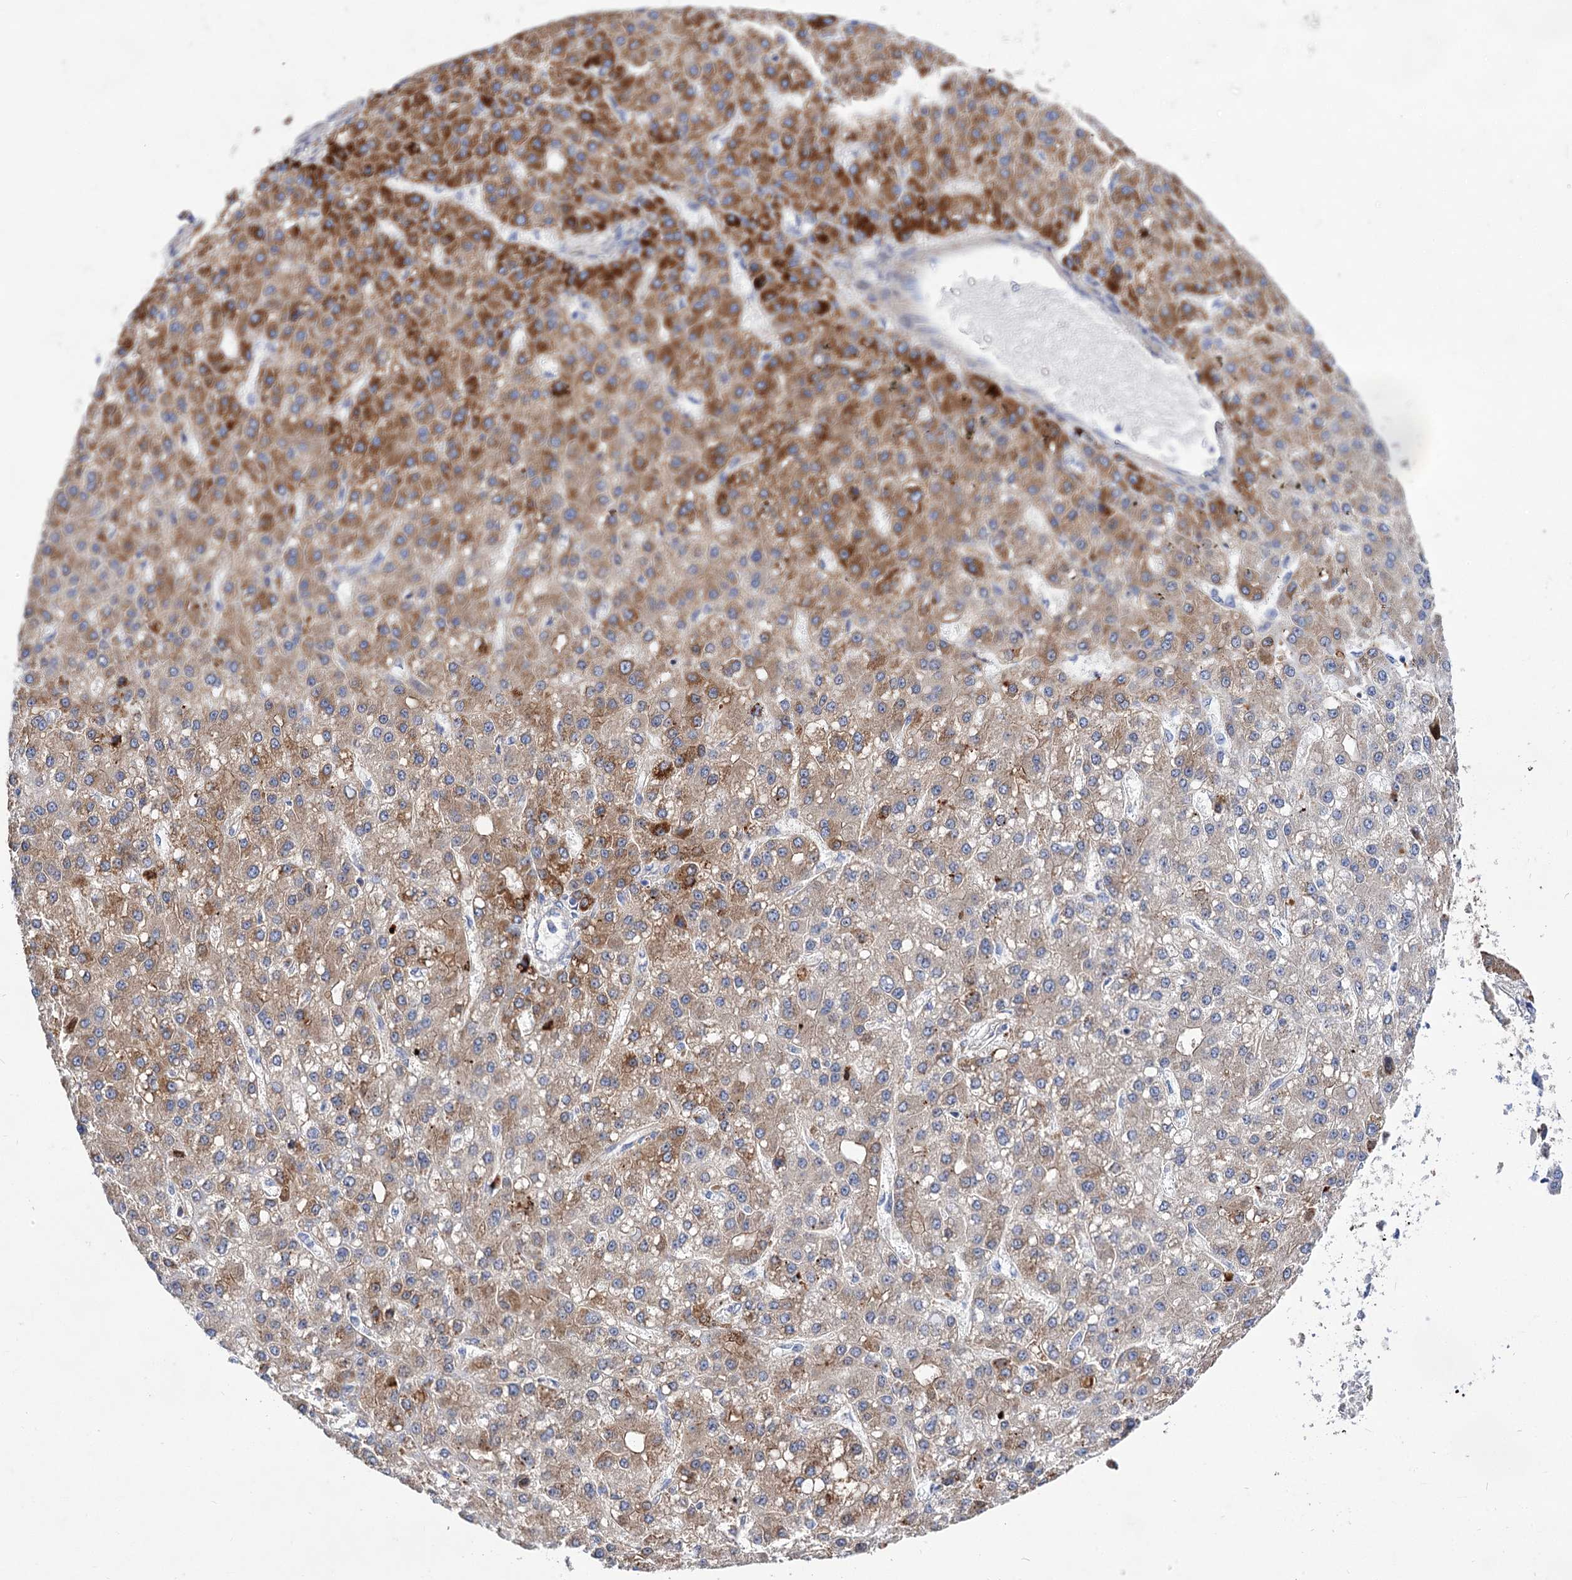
{"staining": {"intensity": "moderate", "quantity": ">75%", "location": "cytoplasmic/membranous"}, "tissue": "liver cancer", "cell_type": "Tumor cells", "image_type": "cancer", "snomed": [{"axis": "morphology", "description": "Carcinoma, Hepatocellular, NOS"}, {"axis": "topography", "description": "Liver"}], "caption": "Liver cancer stained with a protein marker shows moderate staining in tumor cells.", "gene": "NUDCD2", "patient": {"sex": "male", "age": 67}}